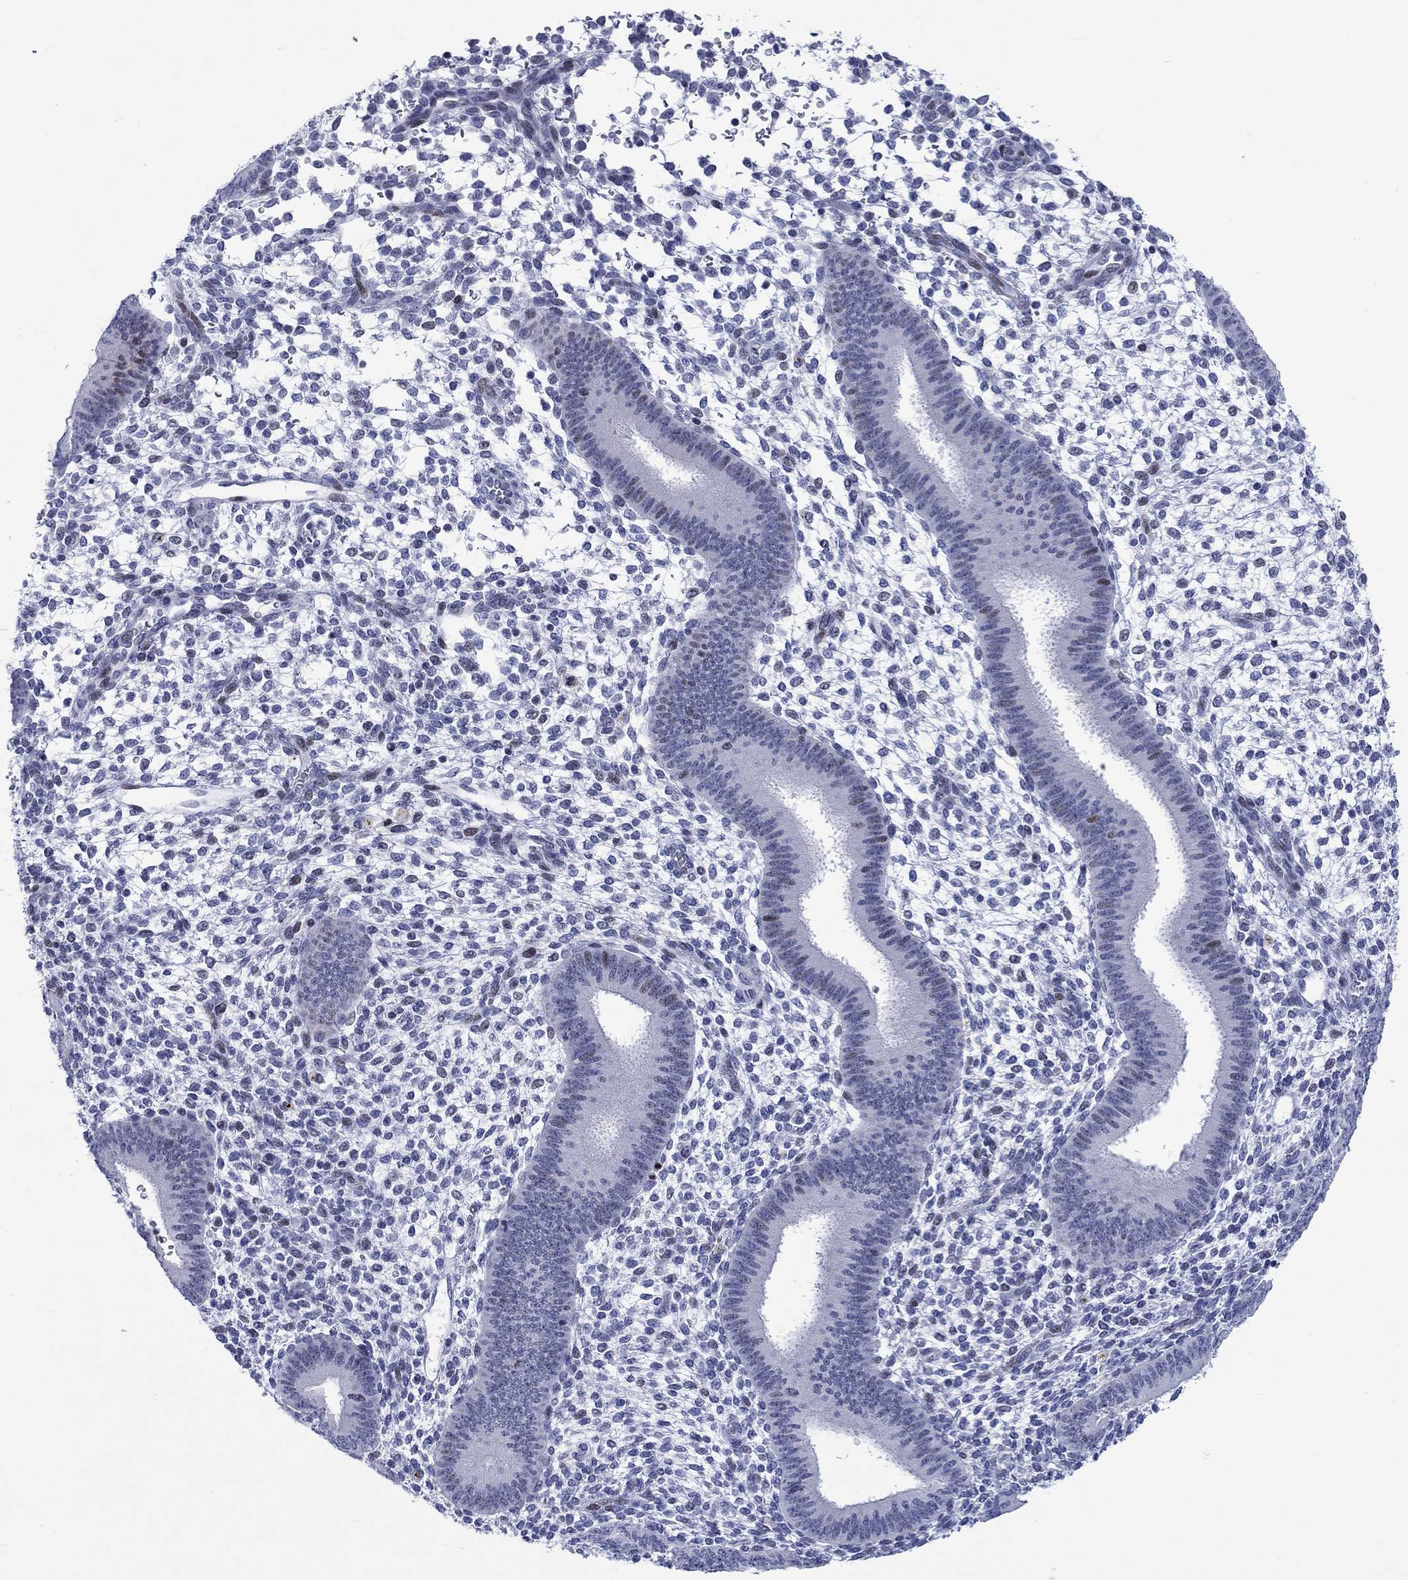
{"staining": {"intensity": "negative", "quantity": "none", "location": "none"}, "tissue": "endometrium", "cell_type": "Cells in endometrial stroma", "image_type": "normal", "snomed": [{"axis": "morphology", "description": "Normal tissue, NOS"}, {"axis": "topography", "description": "Endometrium"}], "caption": "Immunohistochemical staining of unremarkable endometrium demonstrates no significant positivity in cells in endometrial stroma. (IHC, brightfield microscopy, high magnification).", "gene": "CDCA2", "patient": {"sex": "female", "age": 39}}